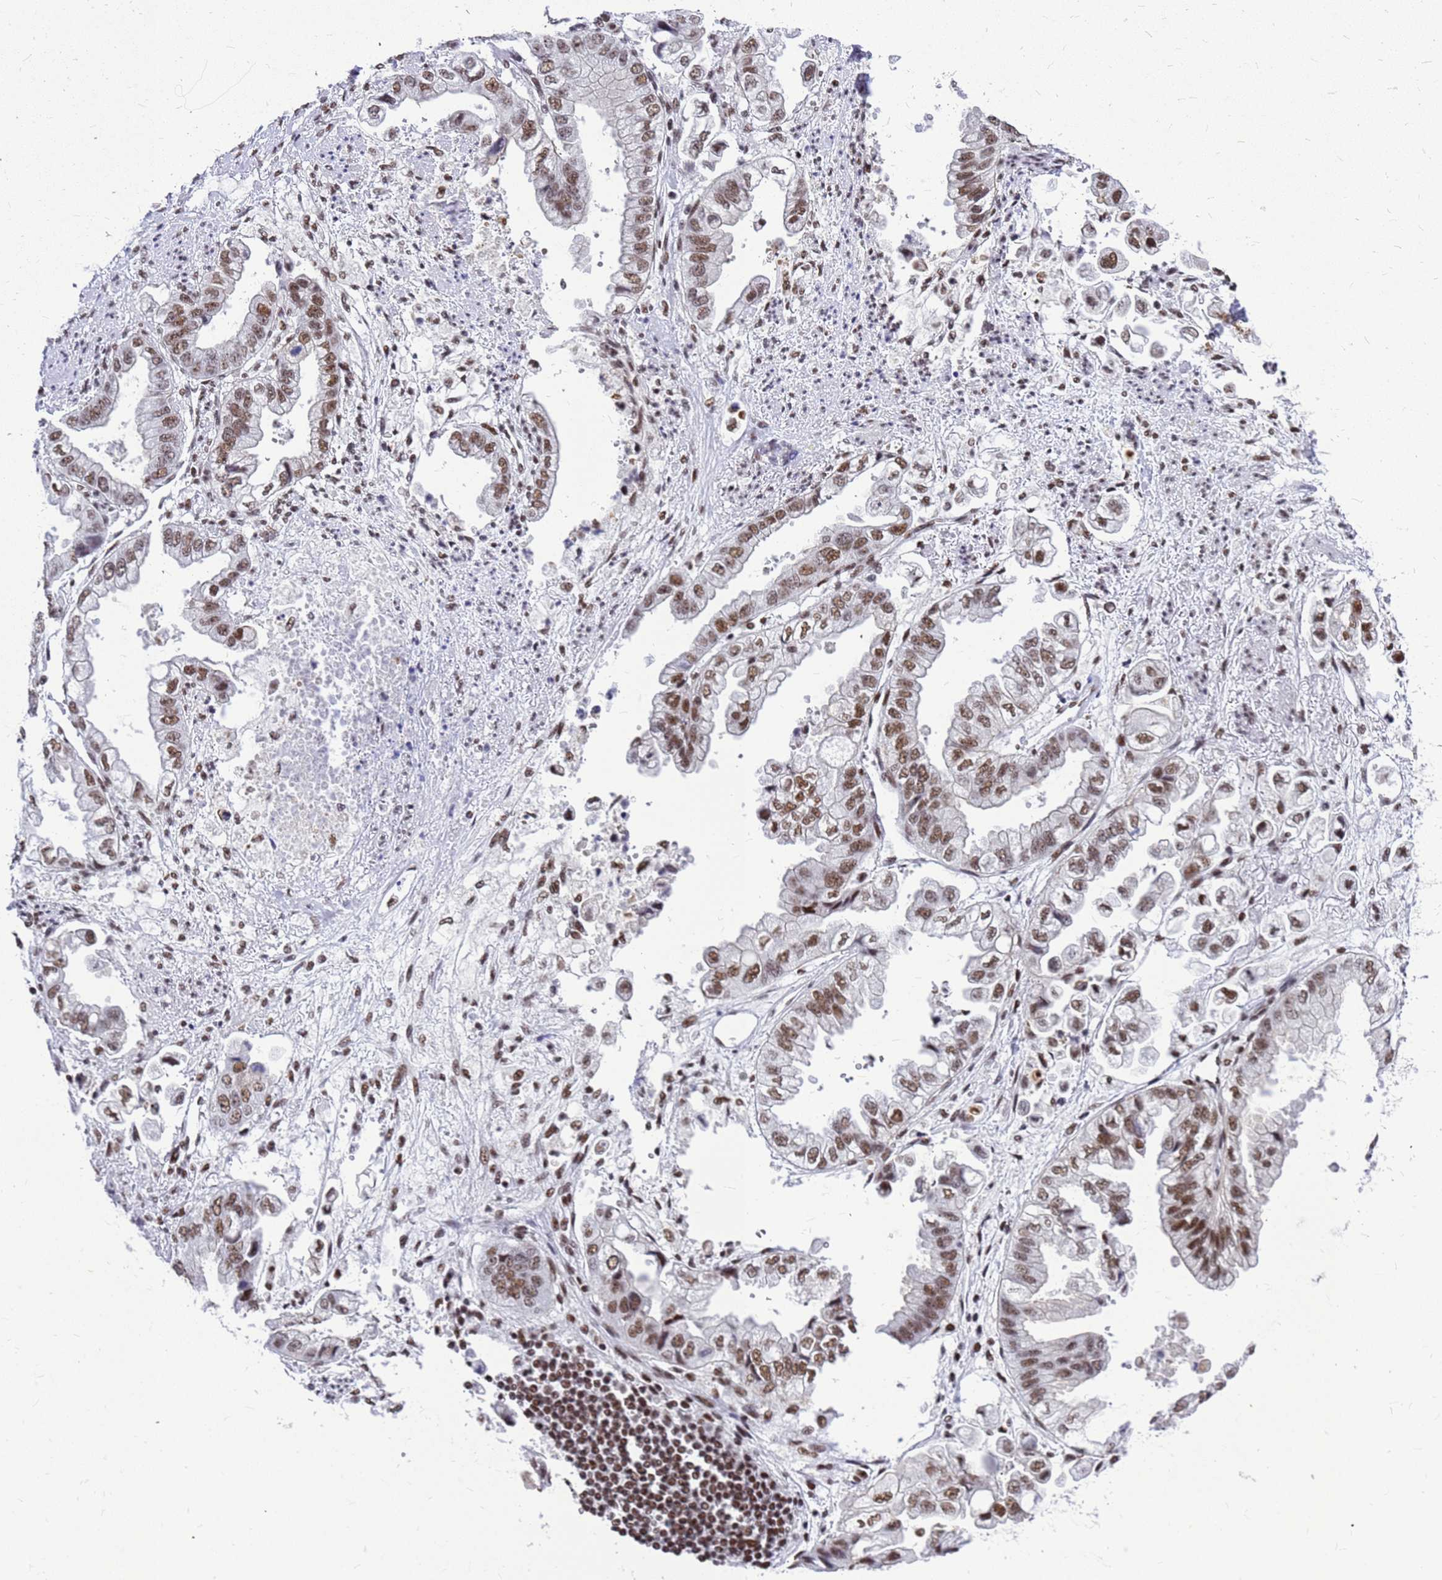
{"staining": {"intensity": "moderate", "quantity": ">75%", "location": "nuclear"}, "tissue": "stomach cancer", "cell_type": "Tumor cells", "image_type": "cancer", "snomed": [{"axis": "morphology", "description": "Adenocarcinoma, NOS"}, {"axis": "topography", "description": "Stomach"}], "caption": "A medium amount of moderate nuclear staining is identified in about >75% of tumor cells in stomach adenocarcinoma tissue.", "gene": "SART3", "patient": {"sex": "male", "age": 62}}